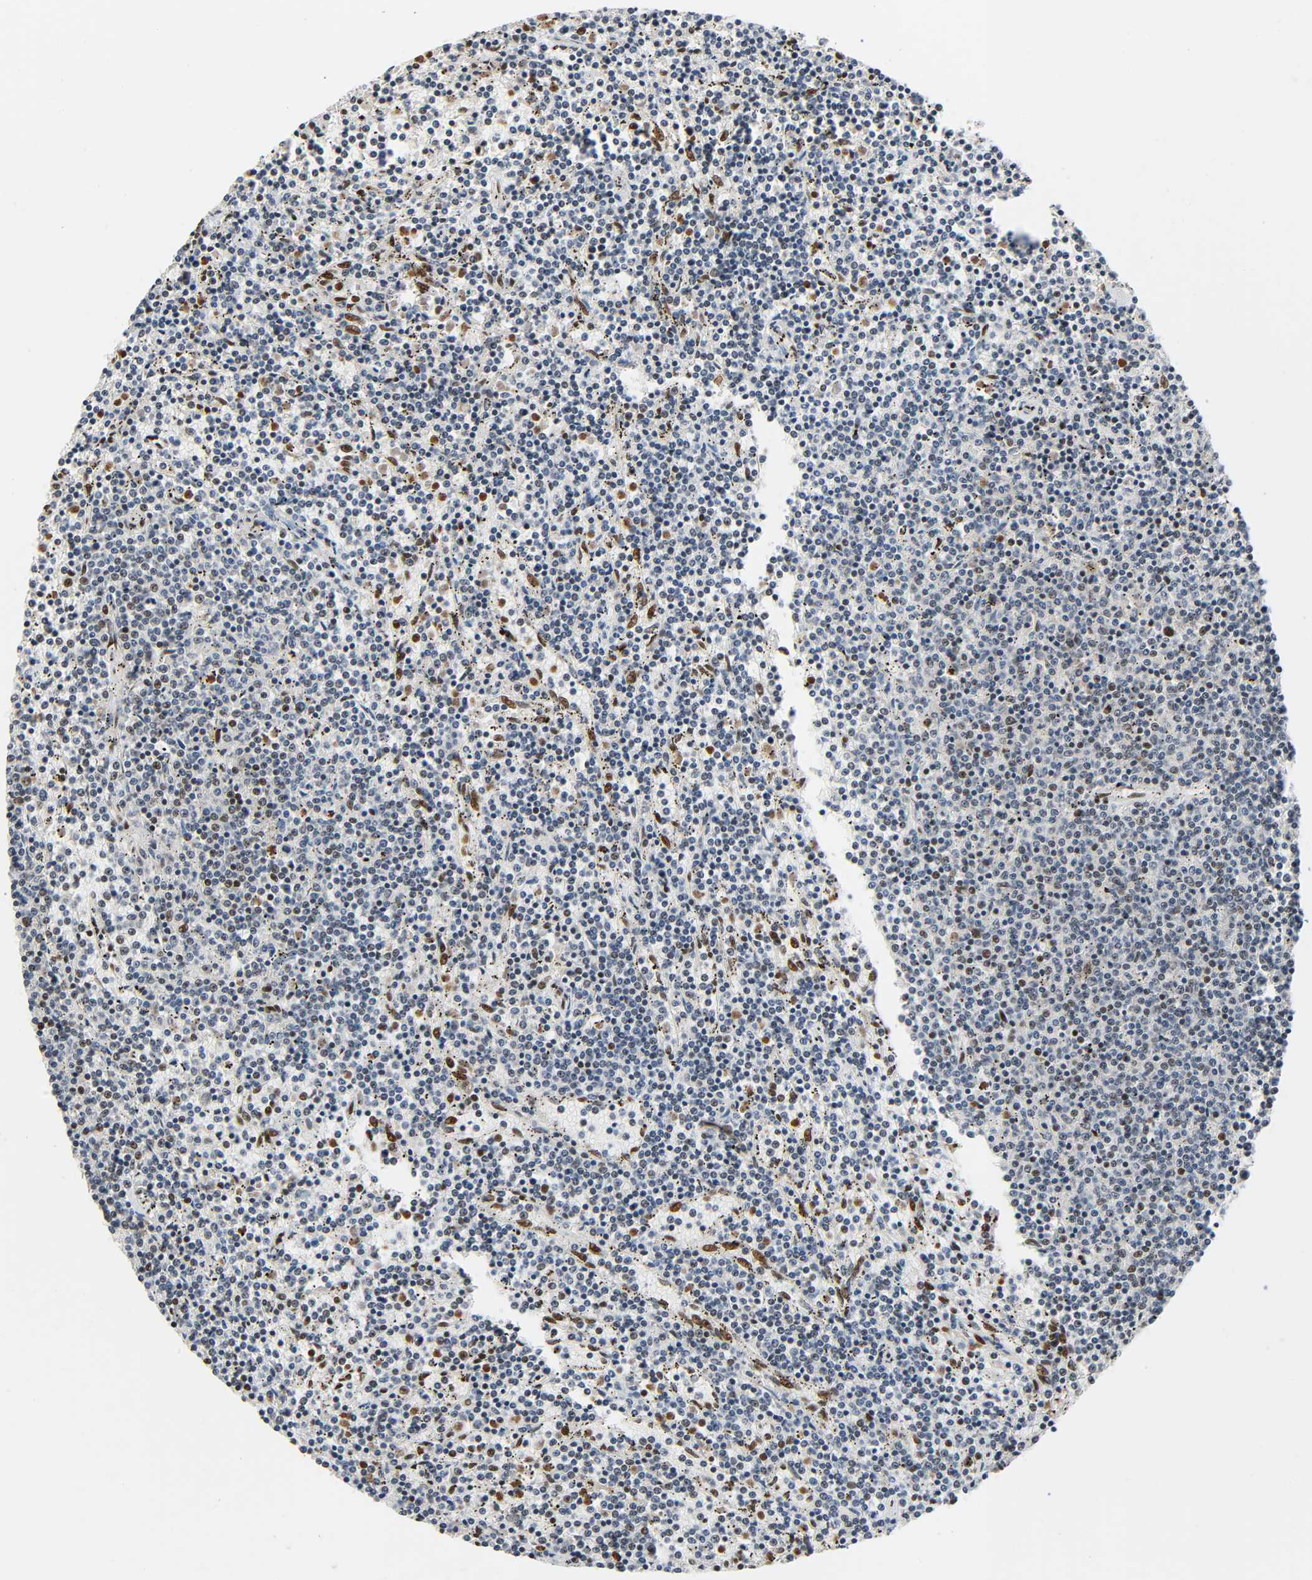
{"staining": {"intensity": "strong", "quantity": "25%-75%", "location": "nuclear"}, "tissue": "lymphoma", "cell_type": "Tumor cells", "image_type": "cancer", "snomed": [{"axis": "morphology", "description": "Malignant lymphoma, non-Hodgkin's type, Low grade"}, {"axis": "topography", "description": "Spleen"}], "caption": "IHC of lymphoma exhibits high levels of strong nuclear expression in about 25%-75% of tumor cells. (Stains: DAB (3,3'-diaminobenzidine) in brown, nuclei in blue, Microscopy: brightfield microscopy at high magnification).", "gene": "CDK9", "patient": {"sex": "female", "age": 50}}